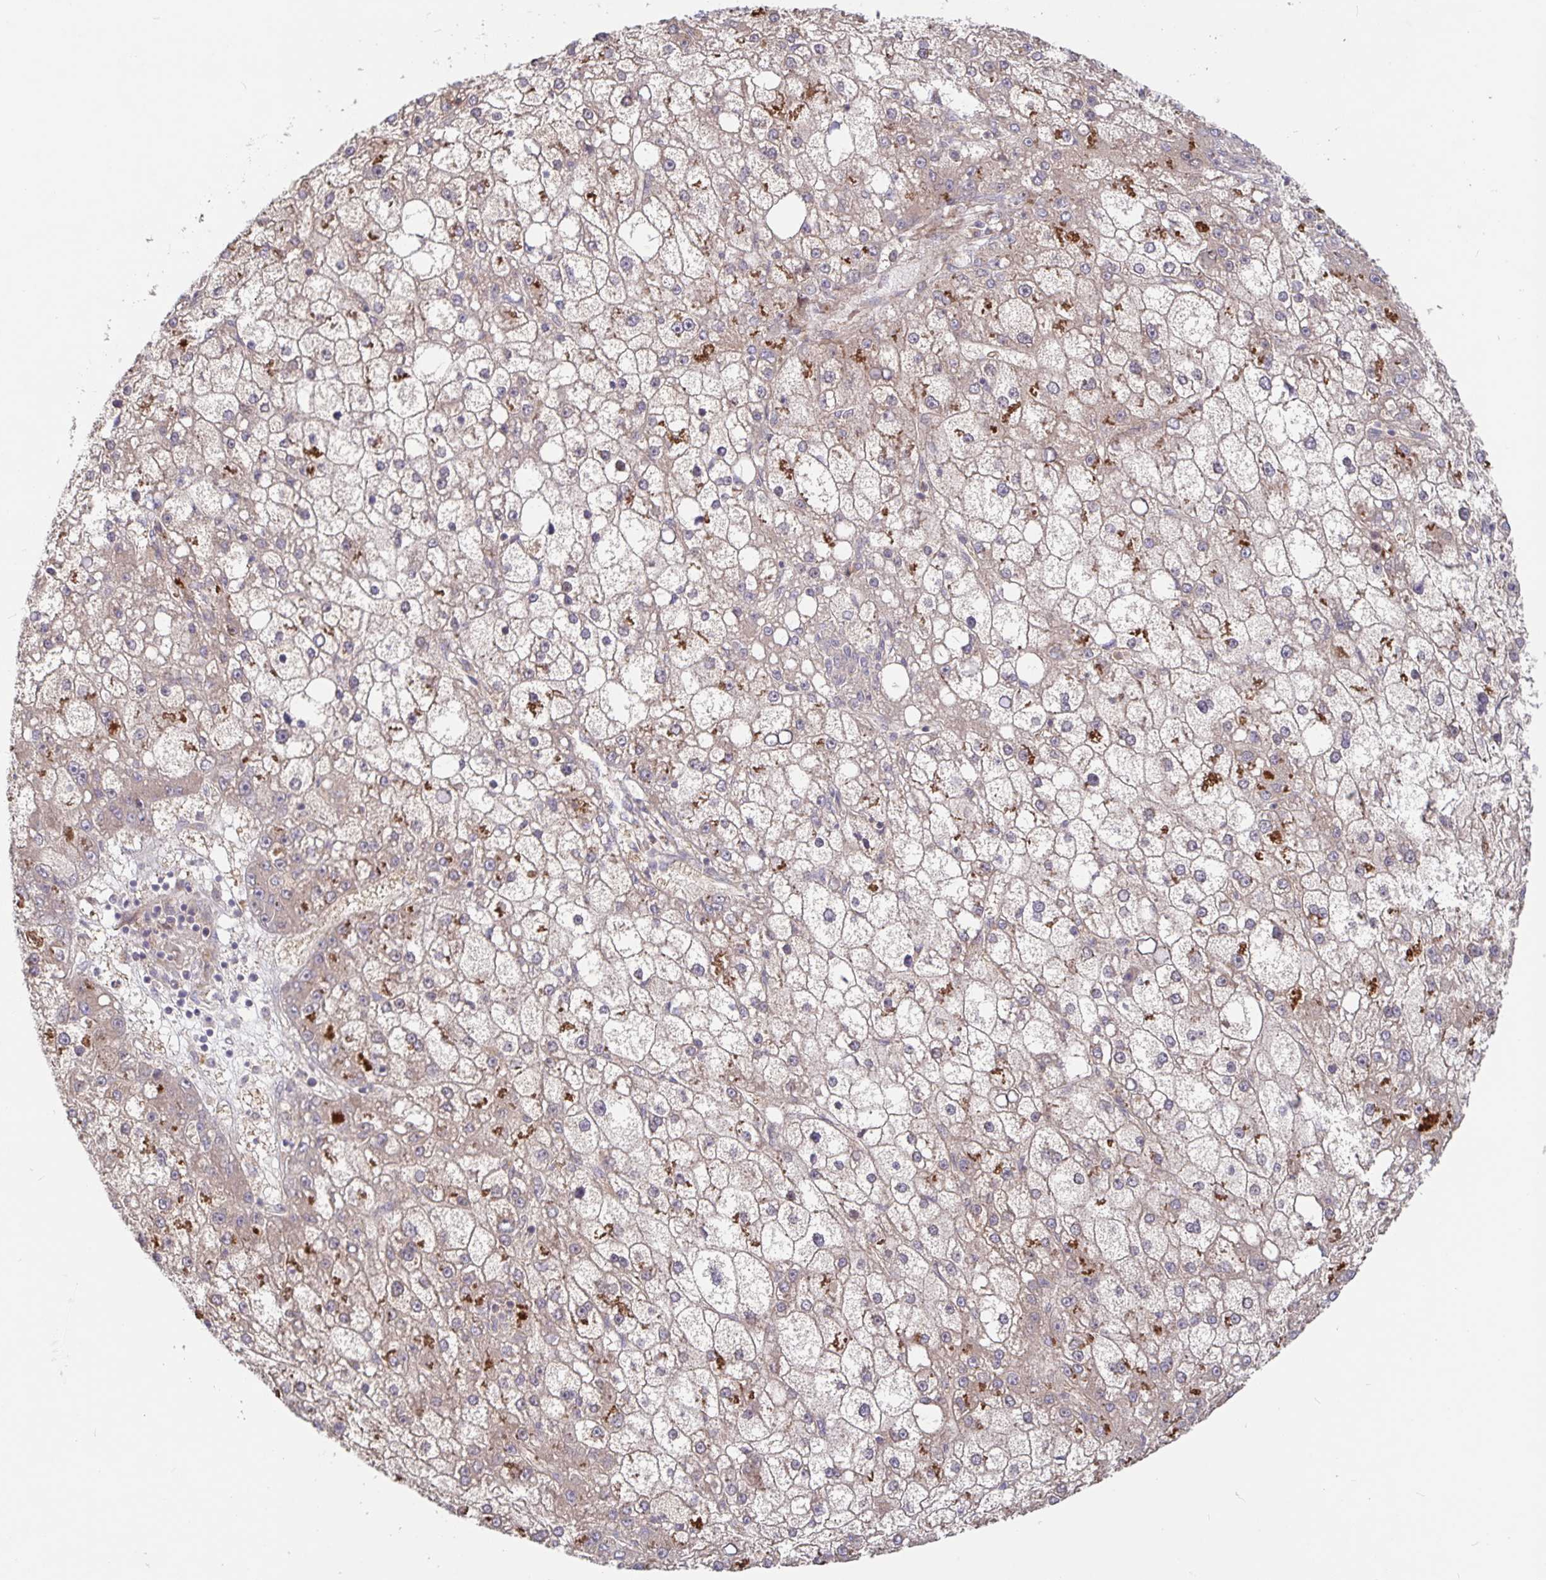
{"staining": {"intensity": "weak", "quantity": "25%-75%", "location": "cytoplasmic/membranous"}, "tissue": "liver cancer", "cell_type": "Tumor cells", "image_type": "cancer", "snomed": [{"axis": "morphology", "description": "Carcinoma, Hepatocellular, NOS"}, {"axis": "topography", "description": "Liver"}], "caption": "Human hepatocellular carcinoma (liver) stained with a protein marker displays weak staining in tumor cells.", "gene": "AACS", "patient": {"sex": "male", "age": 67}}